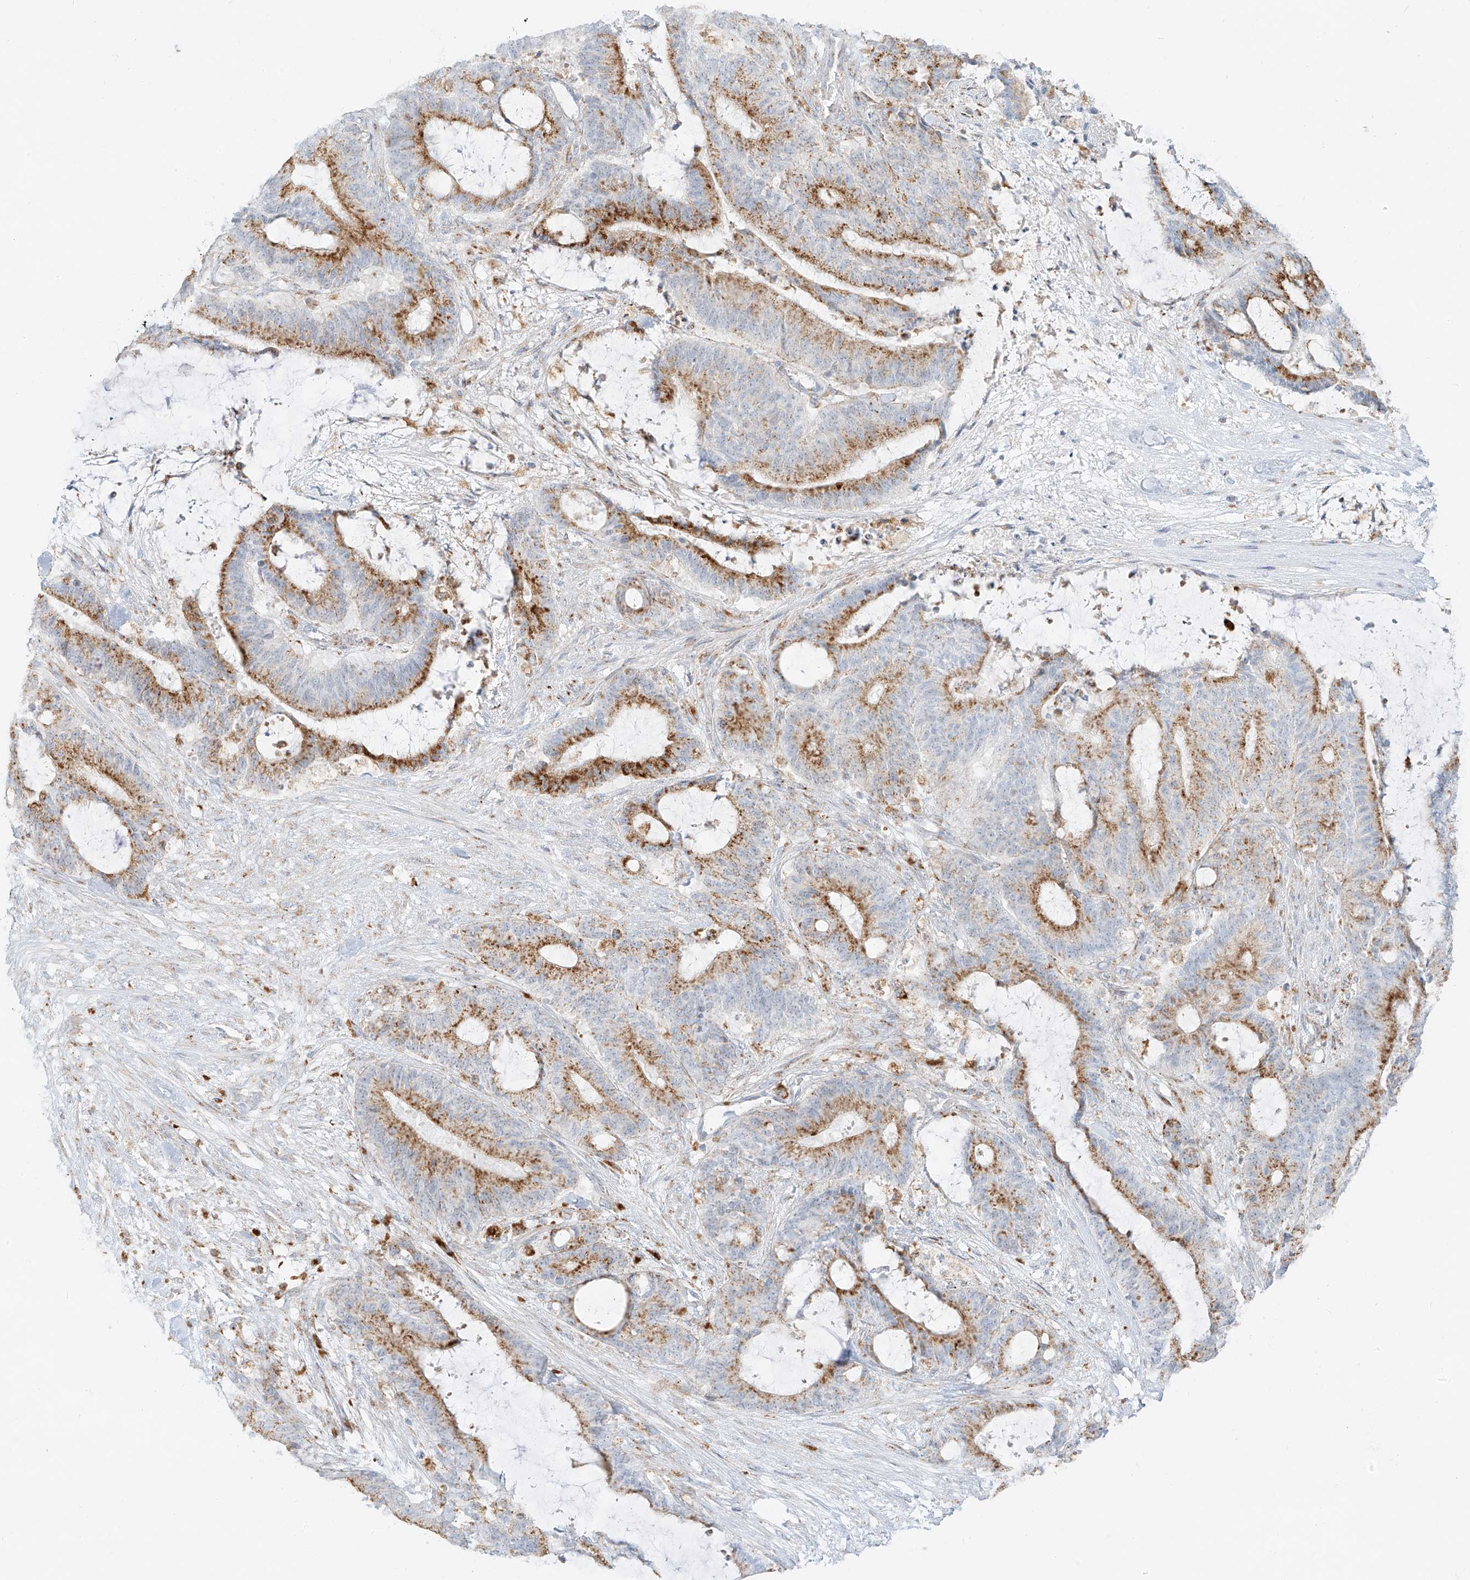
{"staining": {"intensity": "moderate", "quantity": ">75%", "location": "cytoplasmic/membranous"}, "tissue": "liver cancer", "cell_type": "Tumor cells", "image_type": "cancer", "snomed": [{"axis": "morphology", "description": "Normal tissue, NOS"}, {"axis": "morphology", "description": "Cholangiocarcinoma"}, {"axis": "topography", "description": "Liver"}, {"axis": "topography", "description": "Peripheral nerve tissue"}], "caption": "Immunohistochemistry (IHC) histopathology image of neoplastic tissue: liver cholangiocarcinoma stained using immunohistochemistry exhibits medium levels of moderate protein expression localized specifically in the cytoplasmic/membranous of tumor cells, appearing as a cytoplasmic/membranous brown color.", "gene": "SLC35F6", "patient": {"sex": "female", "age": 73}}